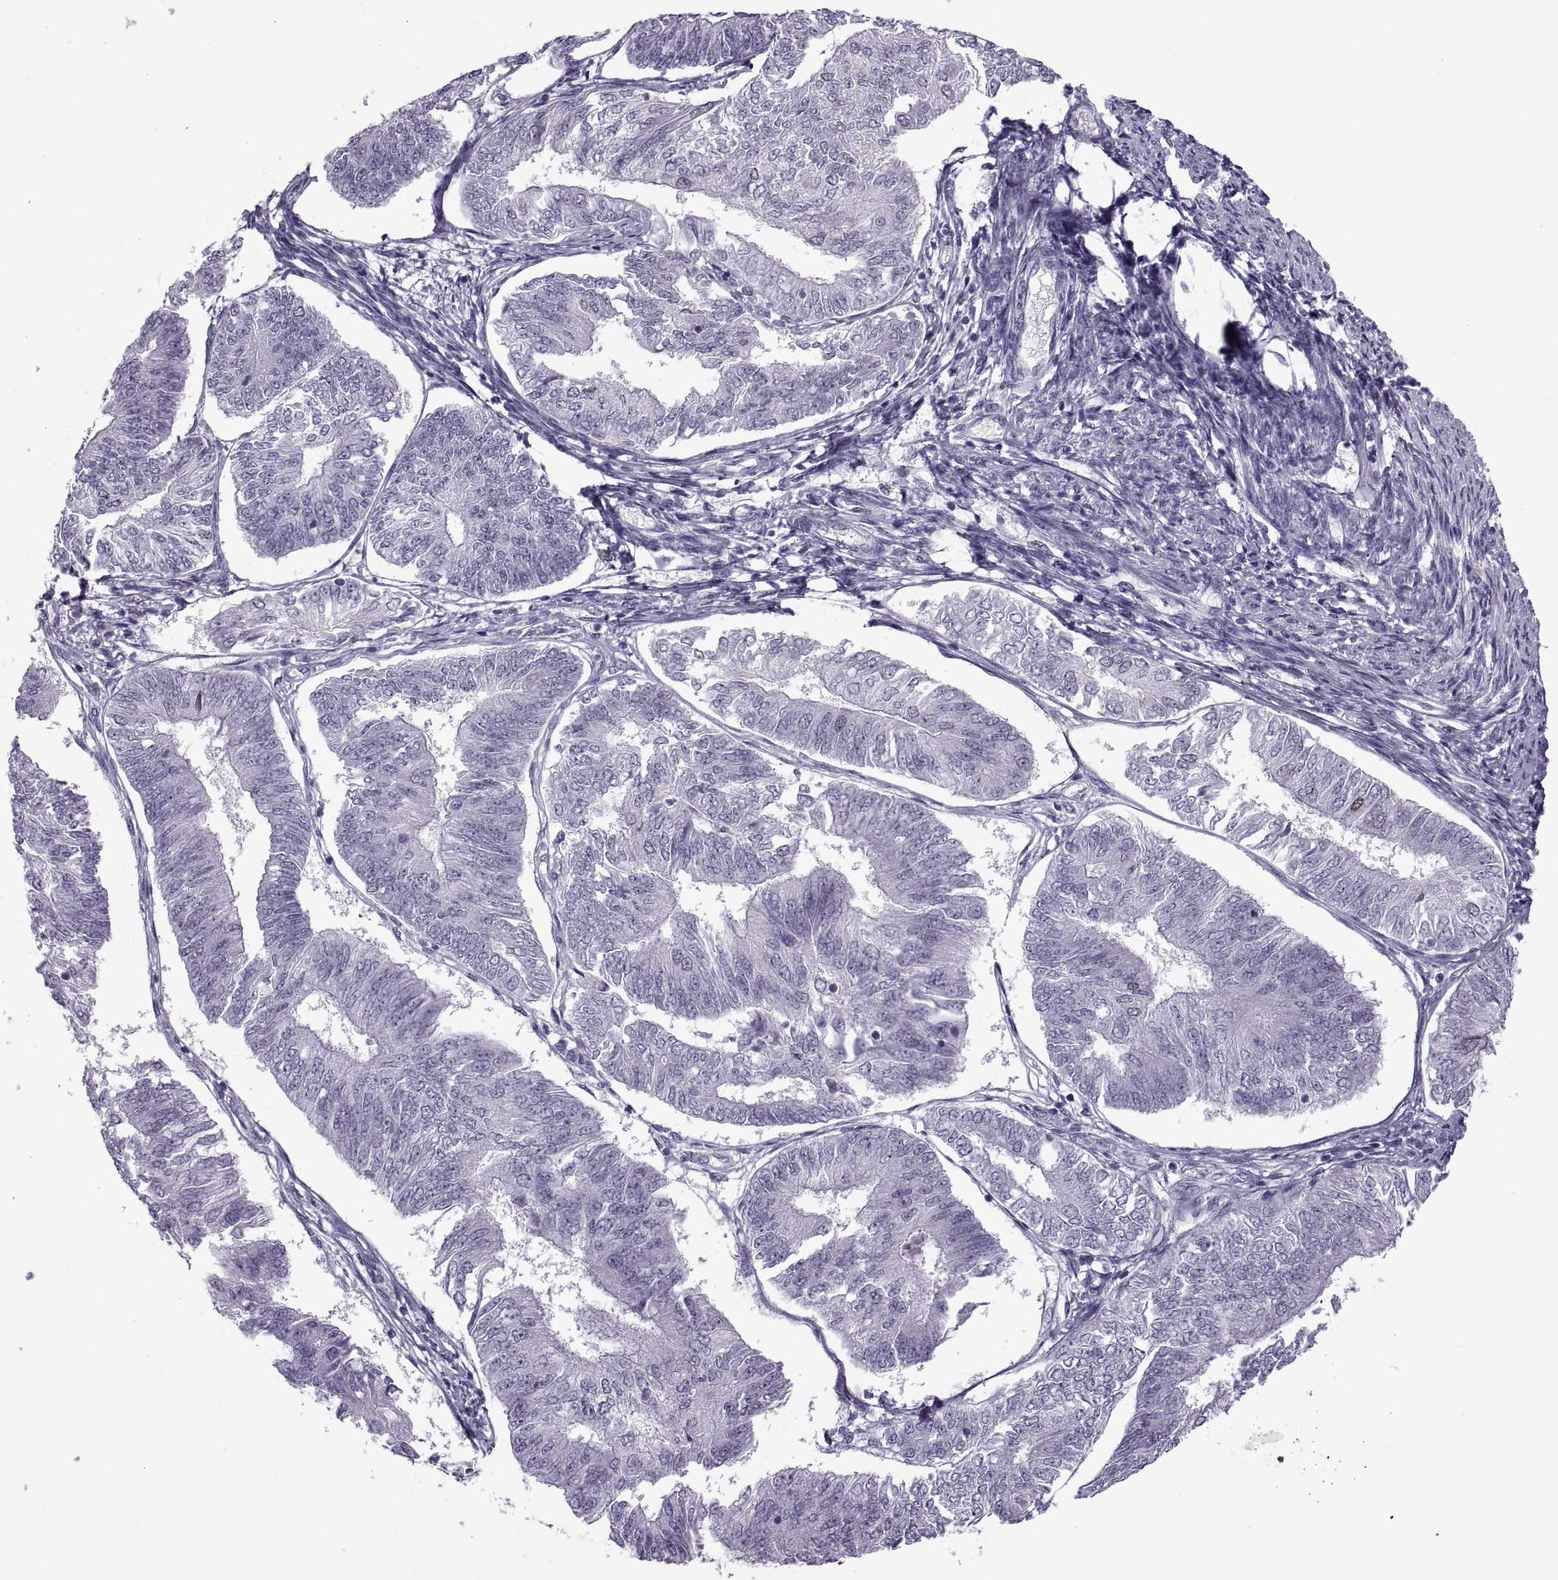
{"staining": {"intensity": "negative", "quantity": "none", "location": "none"}, "tissue": "endometrial cancer", "cell_type": "Tumor cells", "image_type": "cancer", "snomed": [{"axis": "morphology", "description": "Adenocarcinoma, NOS"}, {"axis": "topography", "description": "Endometrium"}], "caption": "This is a histopathology image of immunohistochemistry staining of endometrial cancer (adenocarcinoma), which shows no expression in tumor cells.", "gene": "FAM24A", "patient": {"sex": "female", "age": 58}}